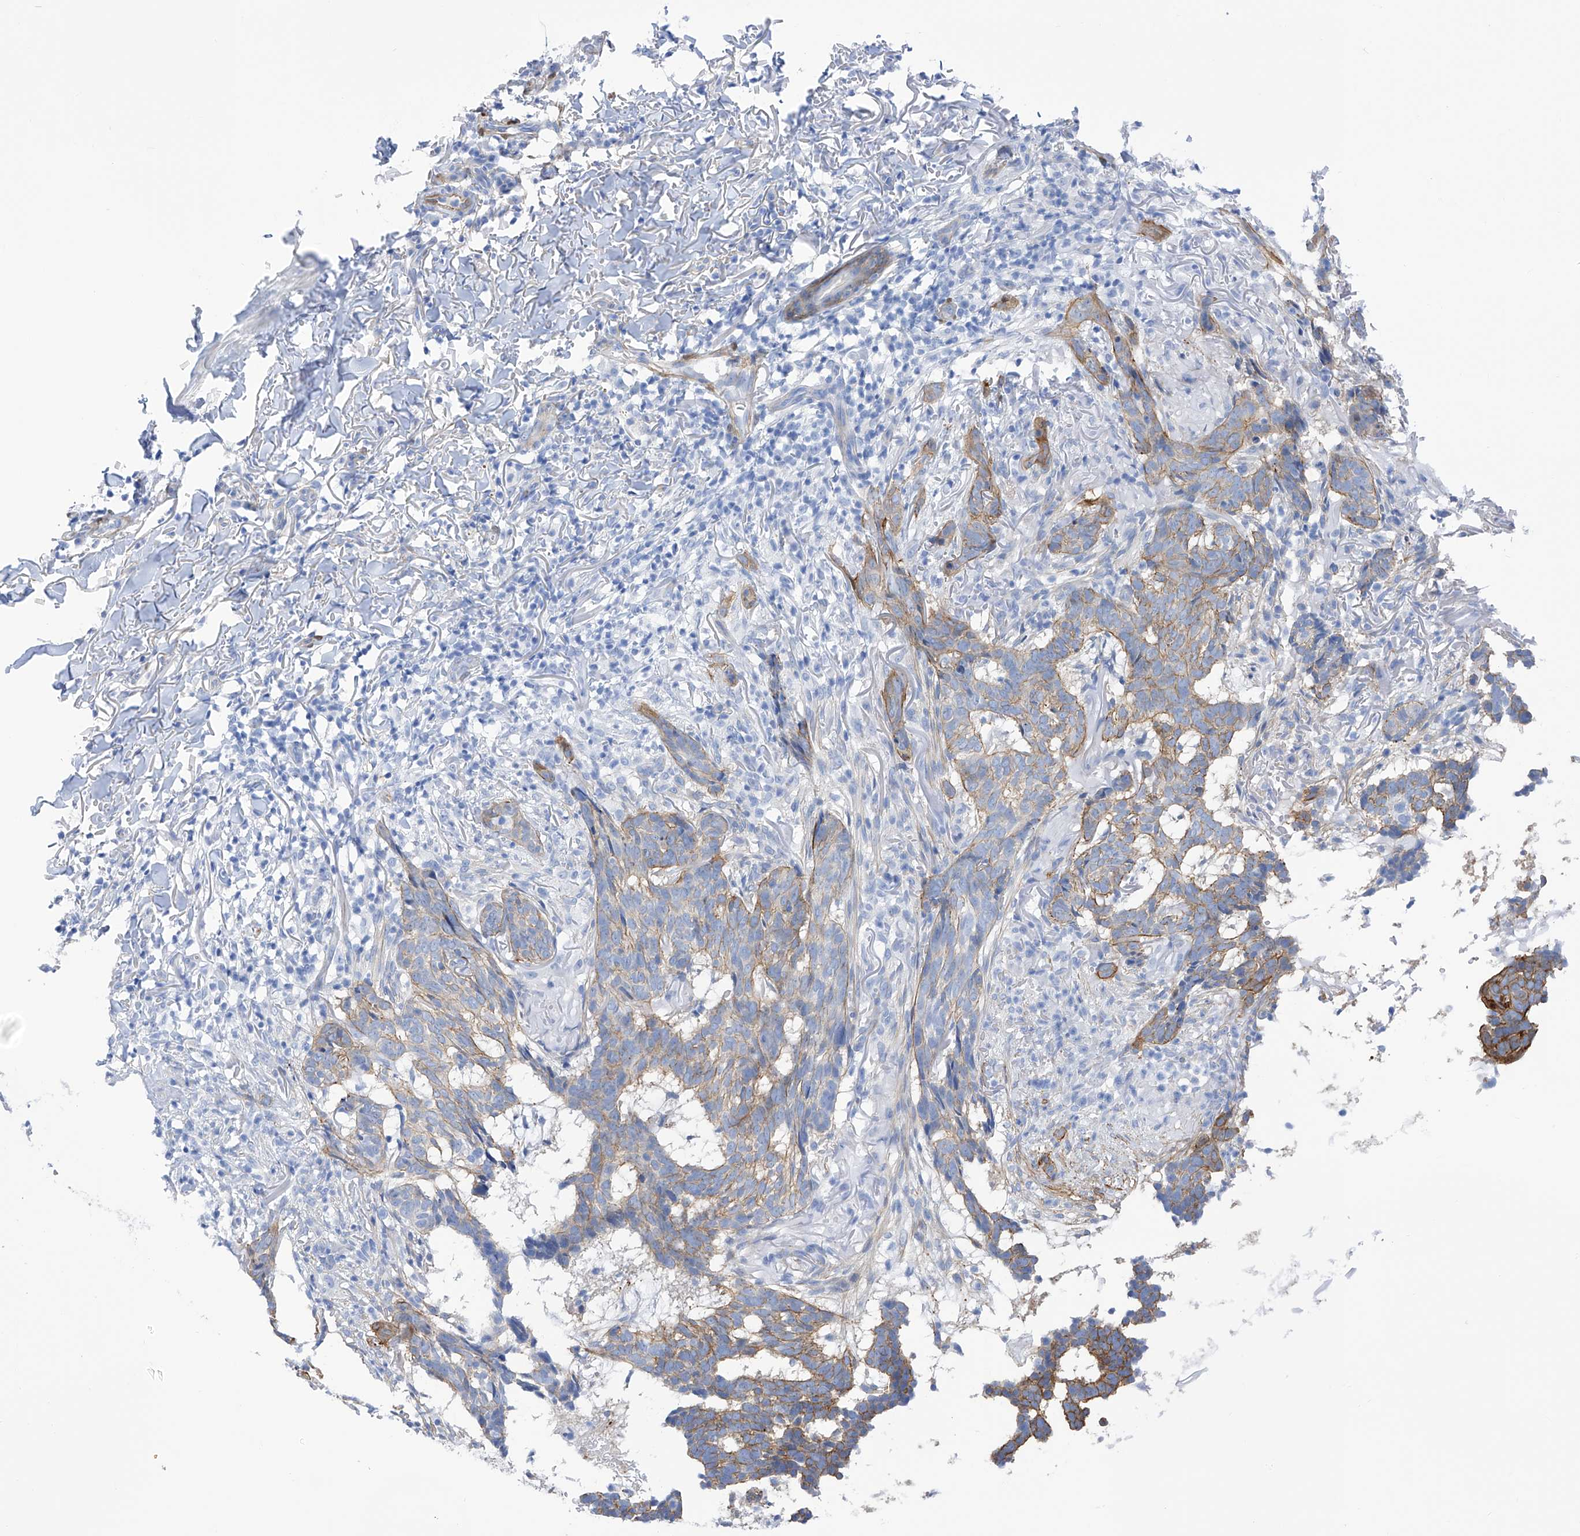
{"staining": {"intensity": "moderate", "quantity": "25%-75%", "location": "cytoplasmic/membranous"}, "tissue": "skin cancer", "cell_type": "Tumor cells", "image_type": "cancer", "snomed": [{"axis": "morphology", "description": "Basal cell carcinoma"}, {"axis": "topography", "description": "Skin"}], "caption": "Immunohistochemistry (IHC) (DAB) staining of human basal cell carcinoma (skin) displays moderate cytoplasmic/membranous protein staining in about 25%-75% of tumor cells. The staining was performed using DAB (3,3'-diaminobenzidine) to visualize the protein expression in brown, while the nuclei were stained in blue with hematoxylin (Magnification: 20x).", "gene": "TRPC7", "patient": {"sex": "male", "age": 85}}